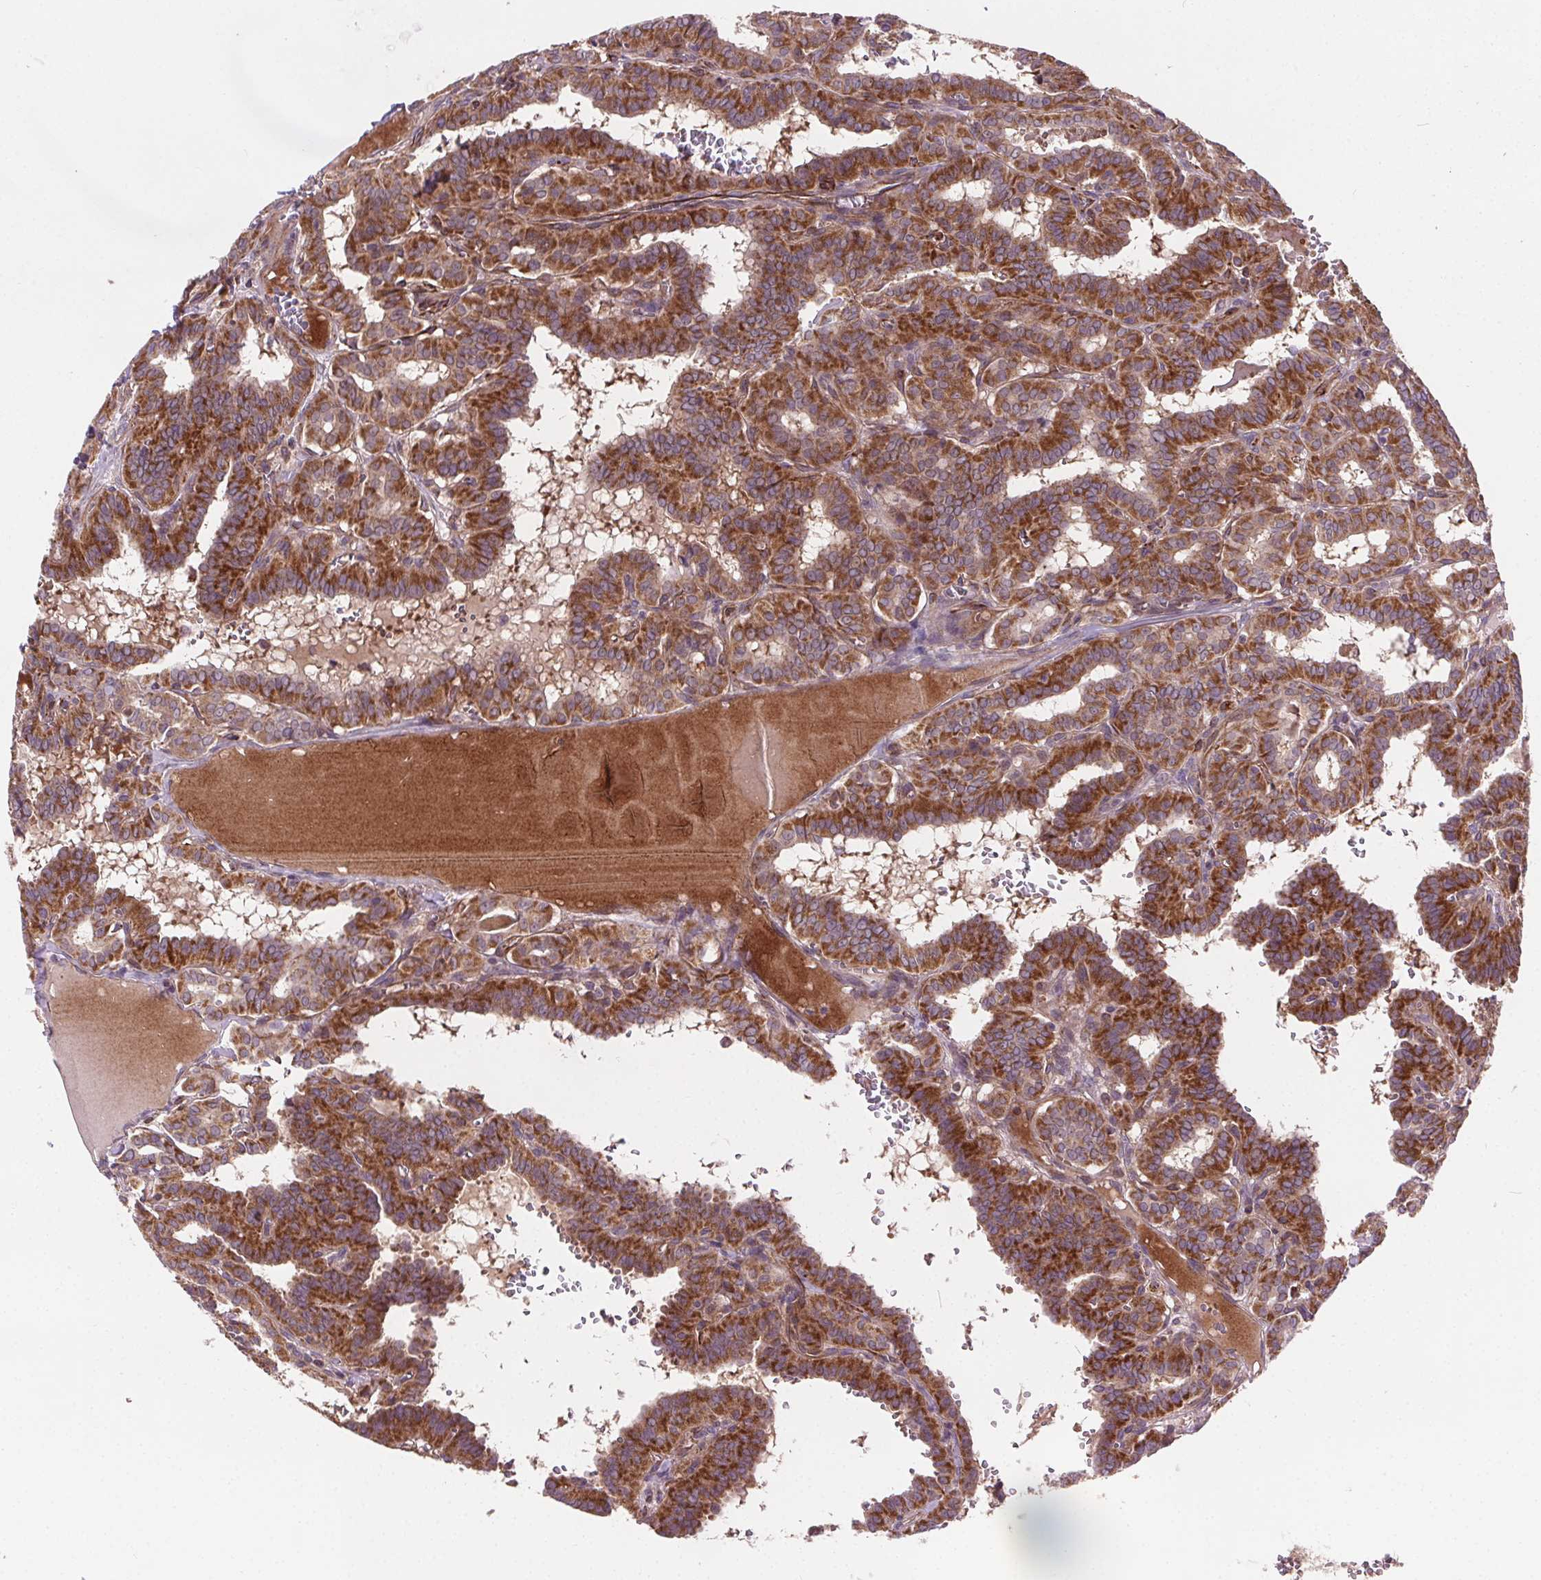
{"staining": {"intensity": "moderate", "quantity": ">75%", "location": "cytoplasmic/membranous"}, "tissue": "thyroid cancer", "cell_type": "Tumor cells", "image_type": "cancer", "snomed": [{"axis": "morphology", "description": "Papillary adenocarcinoma, NOS"}, {"axis": "topography", "description": "Thyroid gland"}], "caption": "A histopathology image of human thyroid cancer stained for a protein exhibits moderate cytoplasmic/membranous brown staining in tumor cells.", "gene": "GOLT1B", "patient": {"sex": "female", "age": 21}}